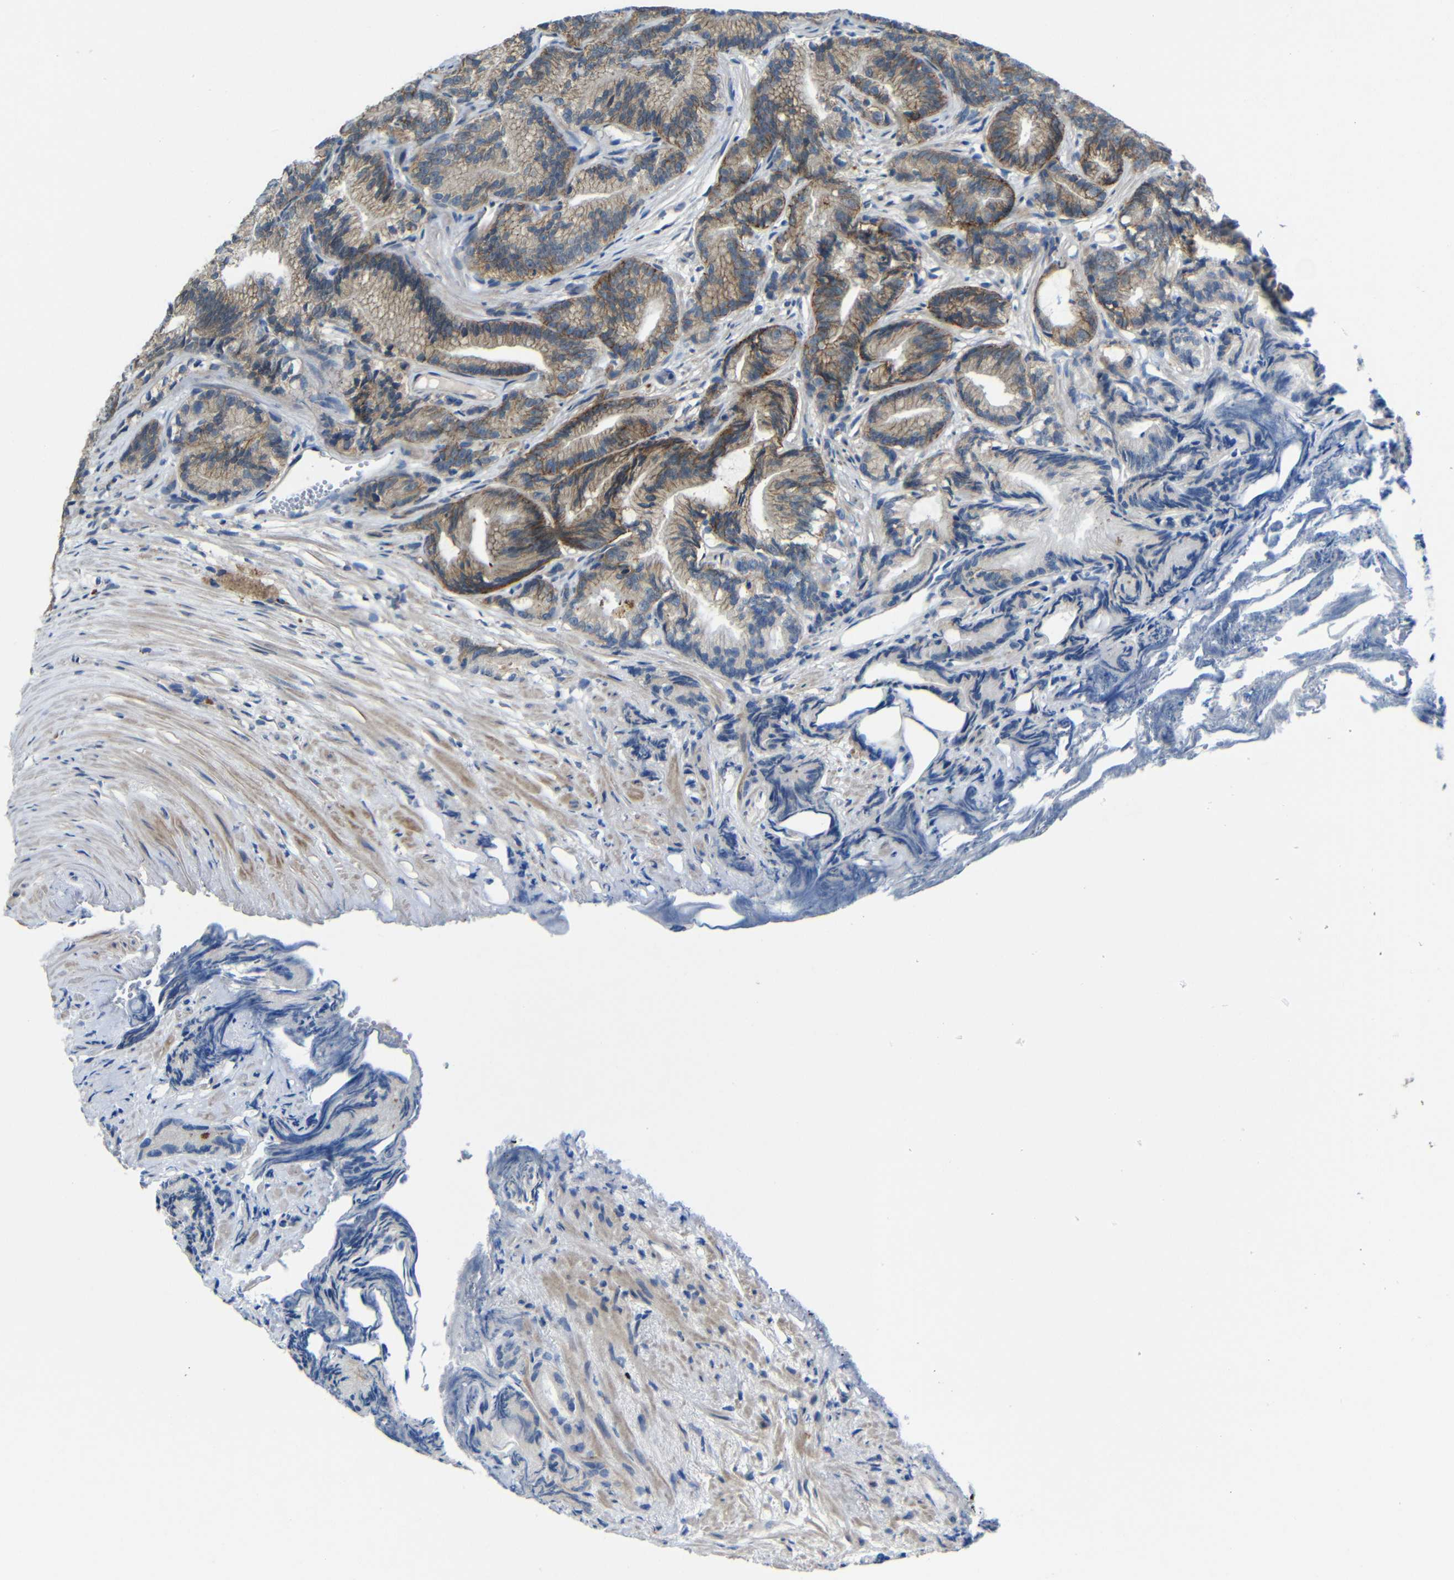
{"staining": {"intensity": "weak", "quantity": "25%-75%", "location": "cytoplasmic/membranous"}, "tissue": "prostate cancer", "cell_type": "Tumor cells", "image_type": "cancer", "snomed": [{"axis": "morphology", "description": "Adenocarcinoma, Low grade"}, {"axis": "topography", "description": "Prostate"}], "caption": "Prostate cancer (adenocarcinoma (low-grade)) tissue demonstrates weak cytoplasmic/membranous positivity in approximately 25%-75% of tumor cells (brown staining indicates protein expression, while blue staining denotes nuclei).", "gene": "ZNF90", "patient": {"sex": "male", "age": 89}}